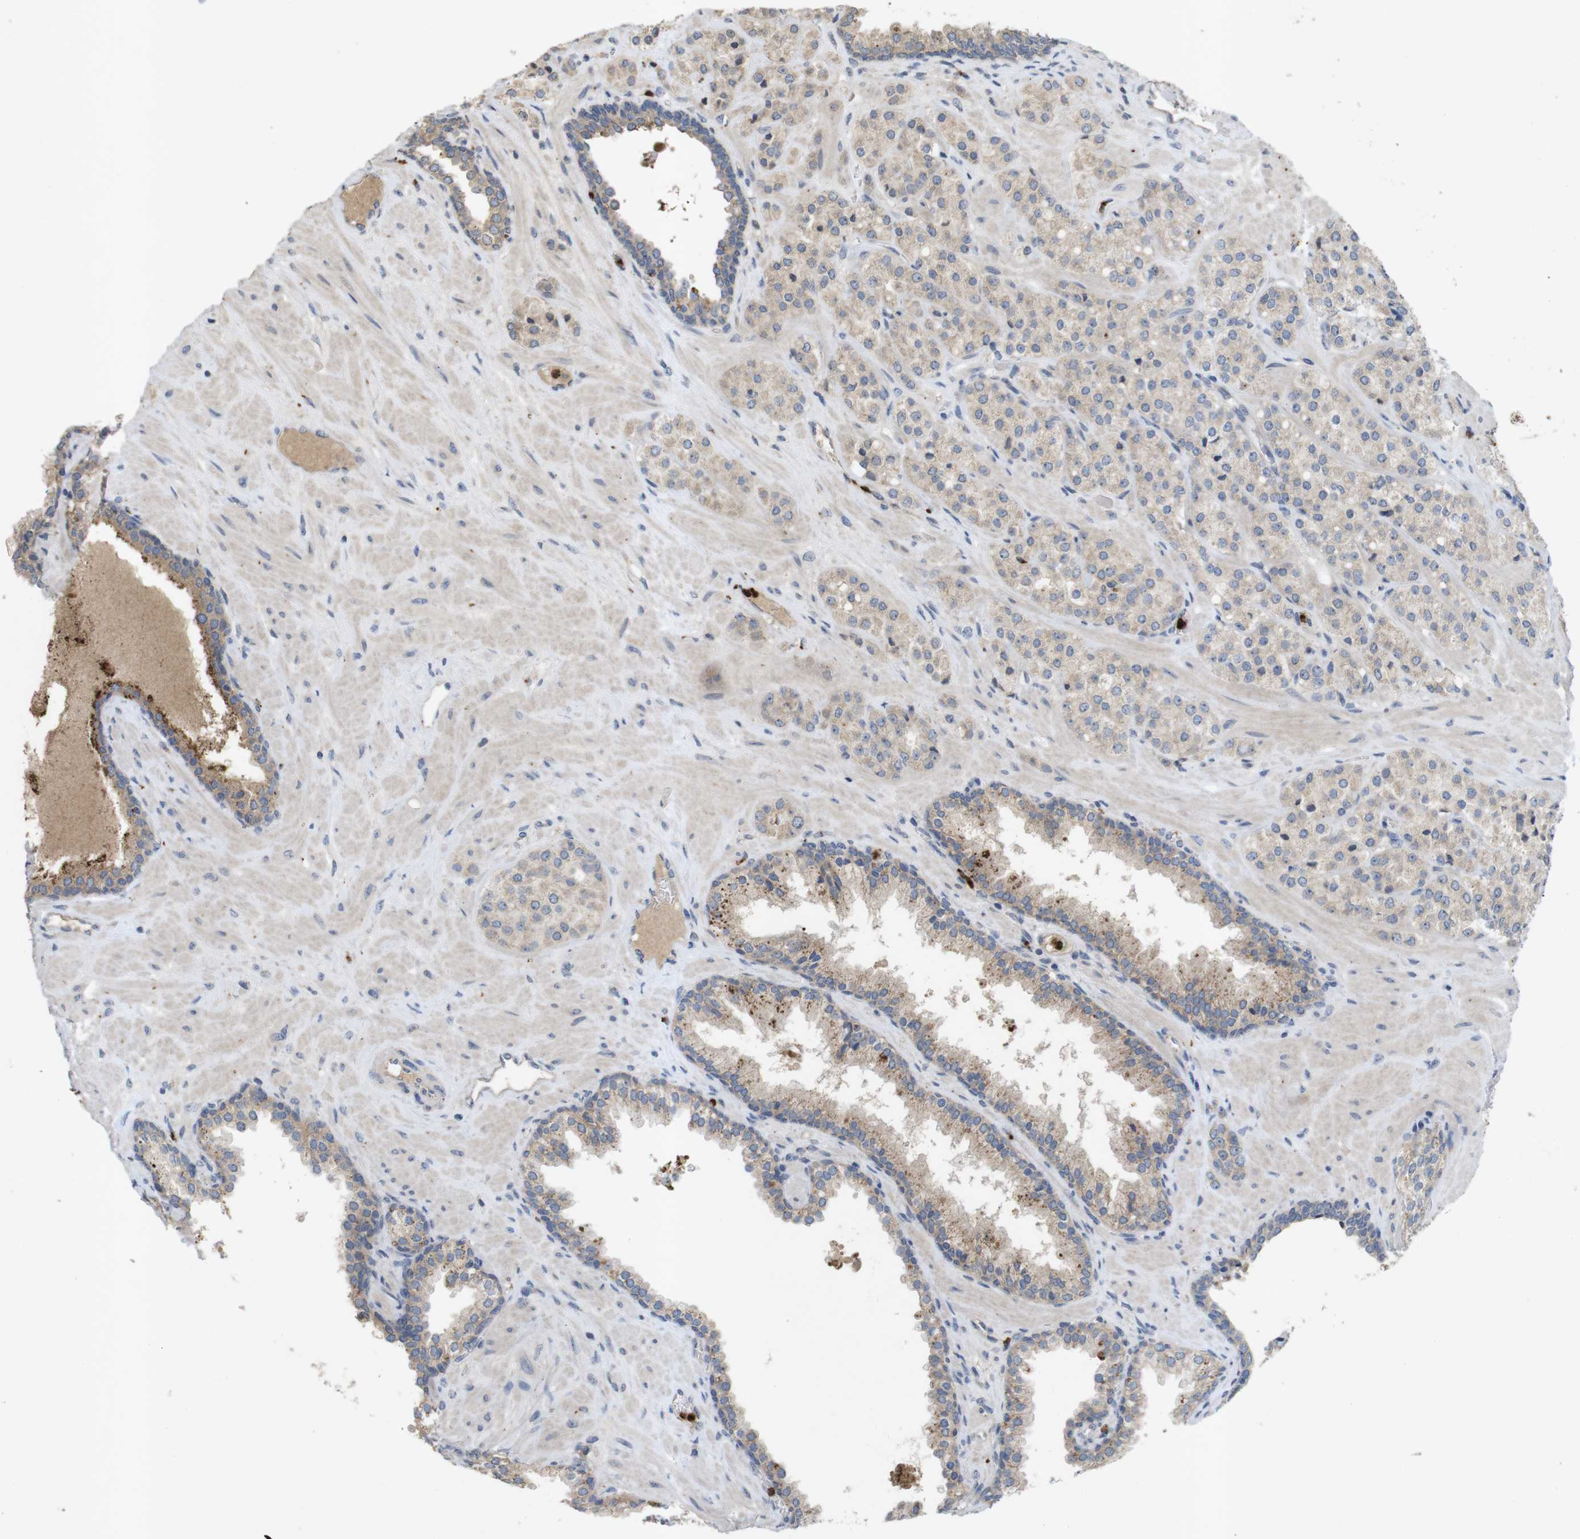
{"staining": {"intensity": "weak", "quantity": ">75%", "location": "cytoplasmic/membranous"}, "tissue": "prostate cancer", "cell_type": "Tumor cells", "image_type": "cancer", "snomed": [{"axis": "morphology", "description": "Adenocarcinoma, High grade"}, {"axis": "topography", "description": "Prostate"}], "caption": "Protein expression analysis of prostate cancer displays weak cytoplasmic/membranous staining in about >75% of tumor cells.", "gene": "TSPAN14", "patient": {"sex": "male", "age": 64}}